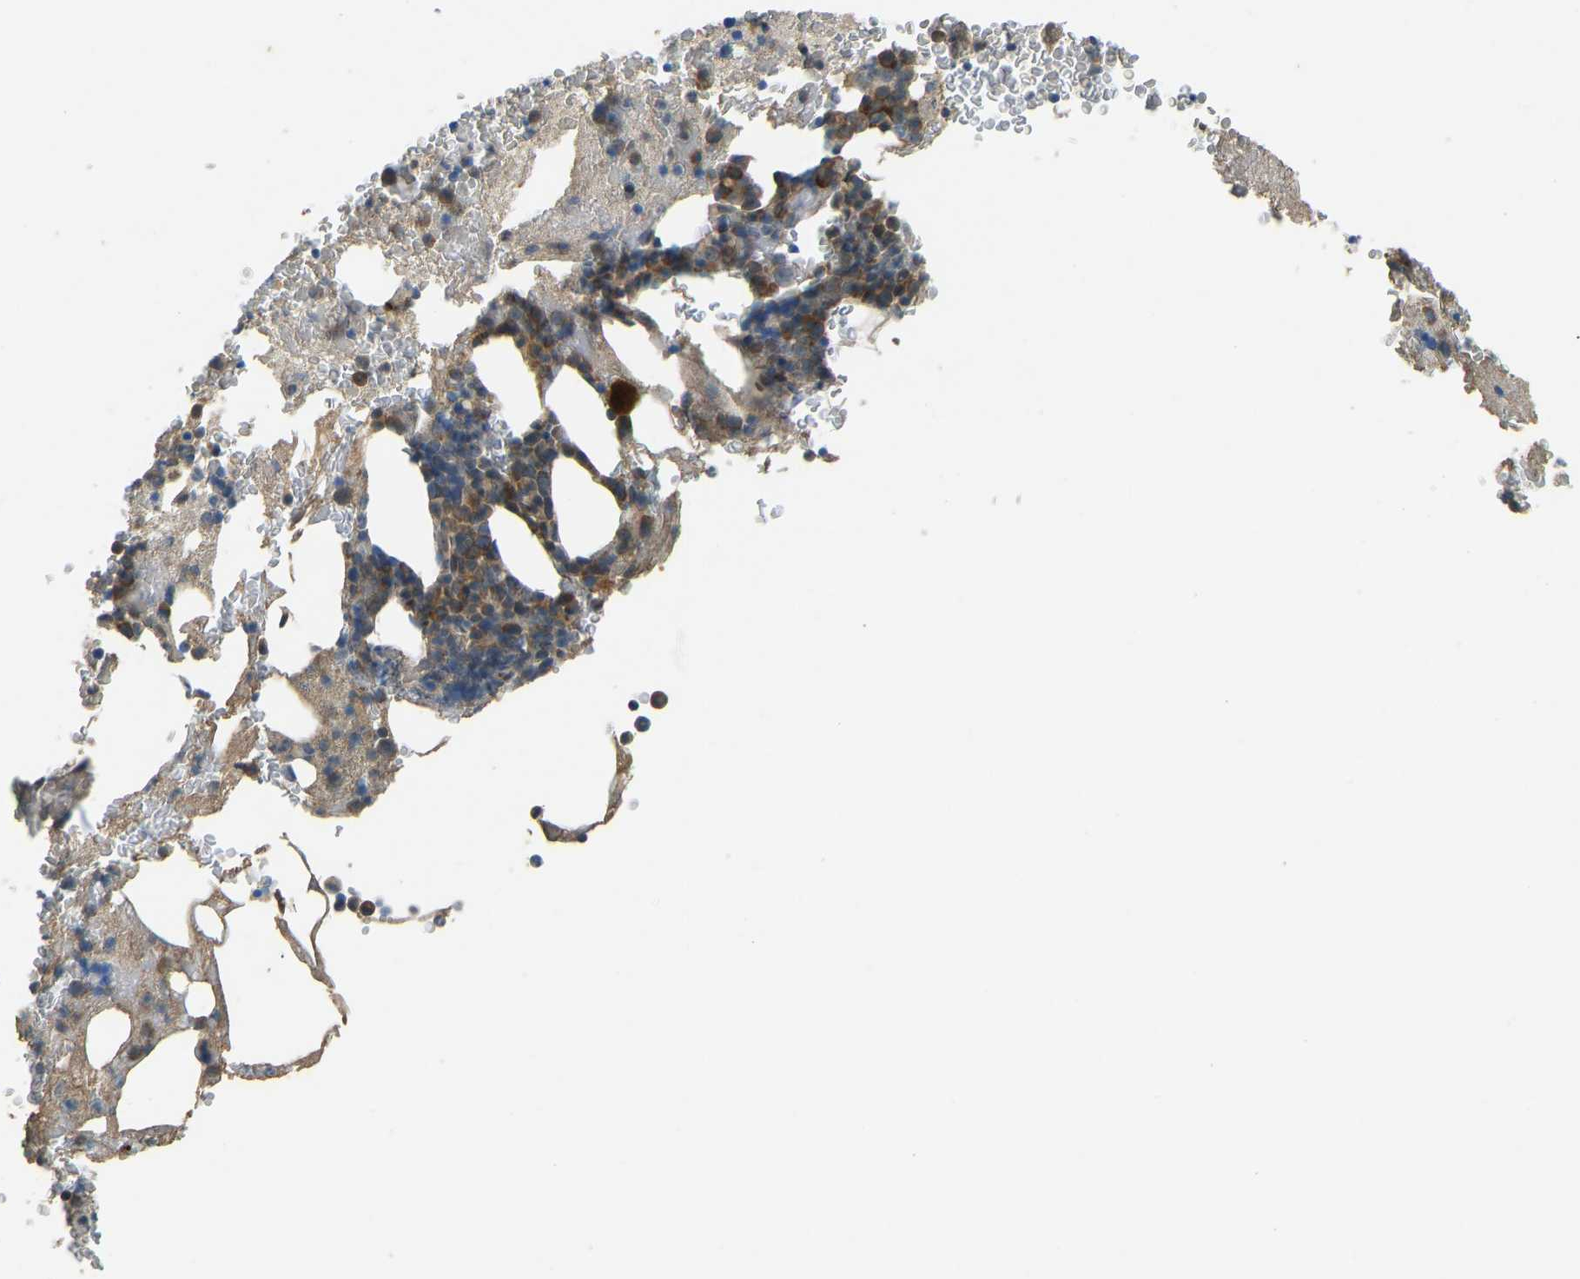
{"staining": {"intensity": "strong", "quantity": "25%-75%", "location": "cytoplasmic/membranous"}, "tissue": "bone marrow", "cell_type": "Hematopoietic cells", "image_type": "normal", "snomed": [{"axis": "morphology", "description": "Normal tissue, NOS"}, {"axis": "morphology", "description": "Inflammation, NOS"}, {"axis": "topography", "description": "Bone marrow"}], "caption": "A brown stain highlights strong cytoplasmic/membranous positivity of a protein in hematopoietic cells of normal bone marrow.", "gene": "STAU2", "patient": {"sex": "male", "age": 63}}